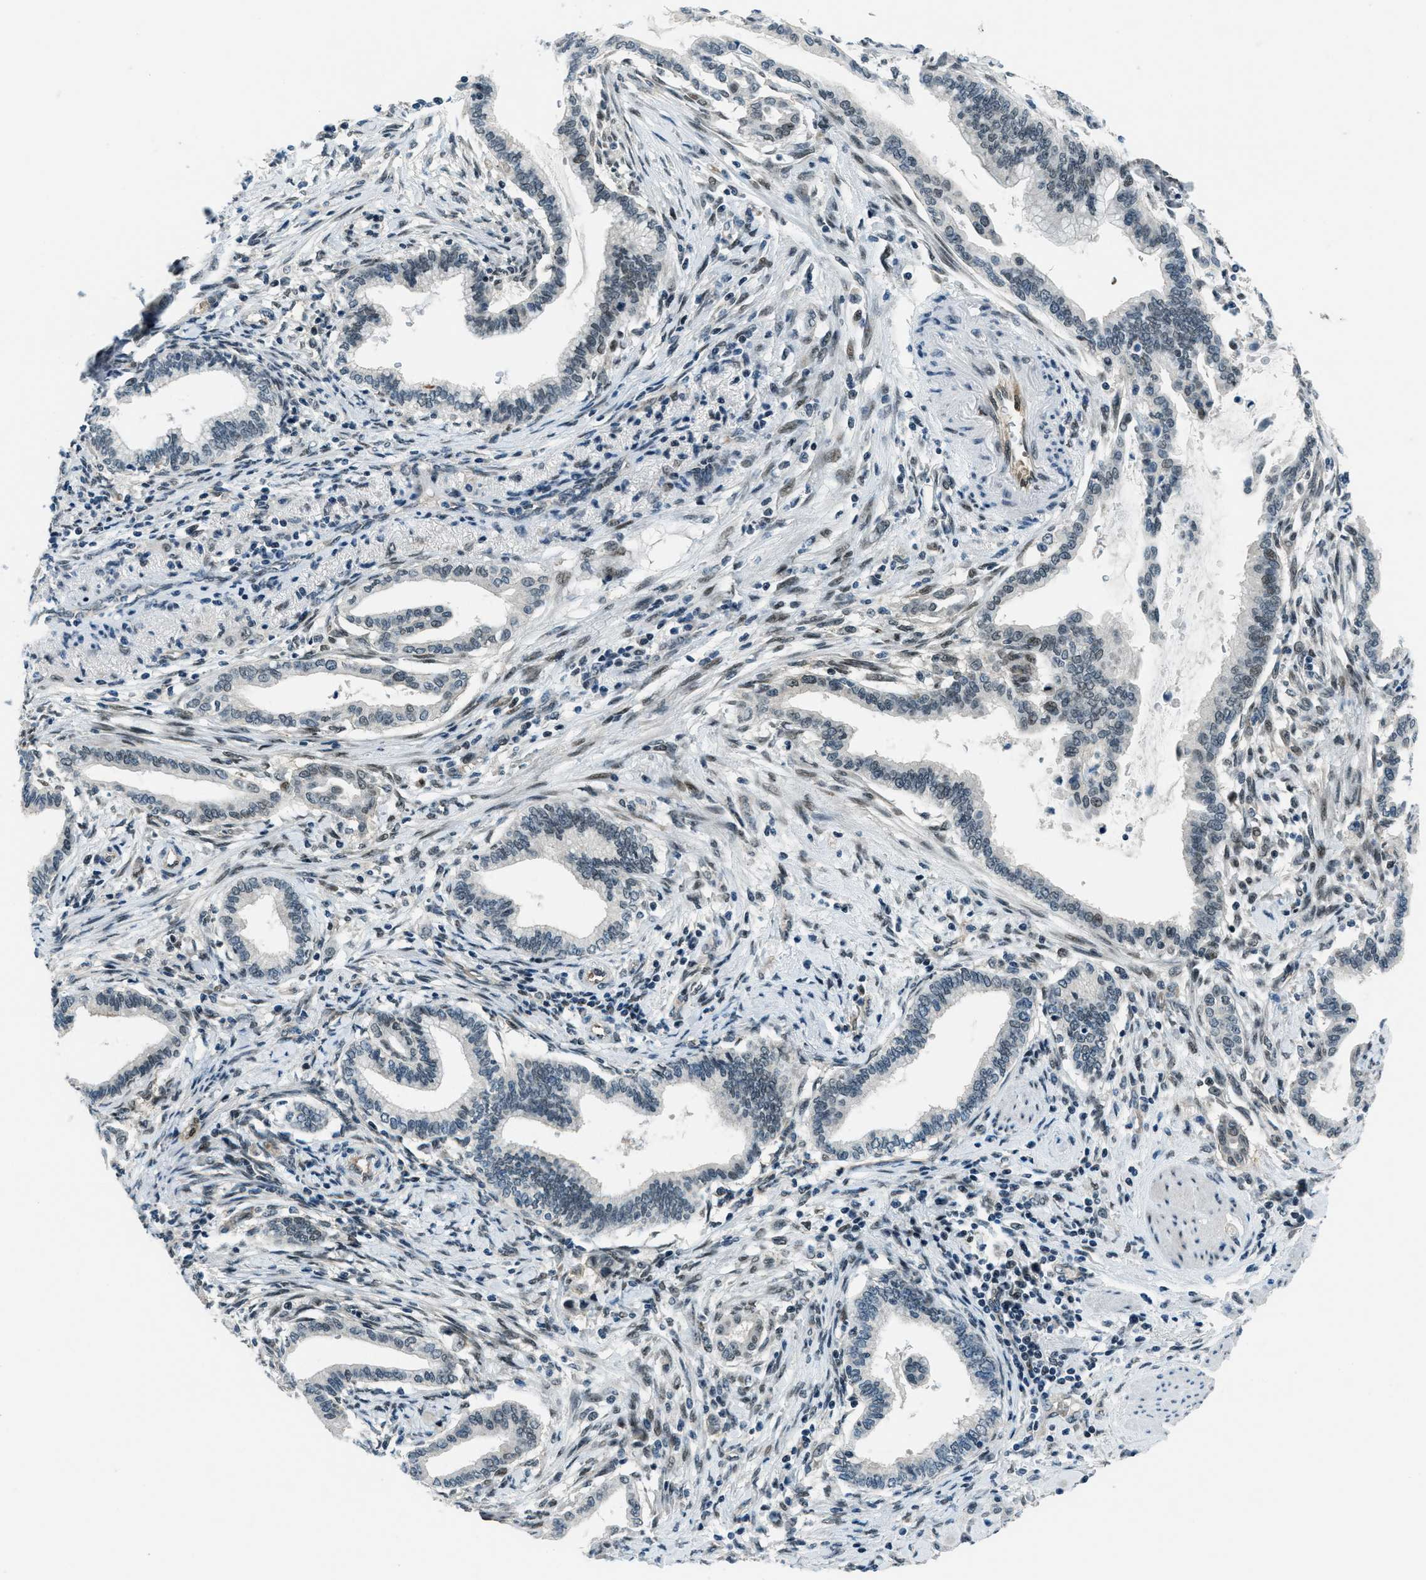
{"staining": {"intensity": "negative", "quantity": "none", "location": "none"}, "tissue": "pancreatic cancer", "cell_type": "Tumor cells", "image_type": "cancer", "snomed": [{"axis": "morphology", "description": "Adenocarcinoma, NOS"}, {"axis": "topography", "description": "Pancreas"}], "caption": "This is a image of immunohistochemistry staining of adenocarcinoma (pancreatic), which shows no expression in tumor cells.", "gene": "KLF6", "patient": {"sex": "female", "age": 64}}